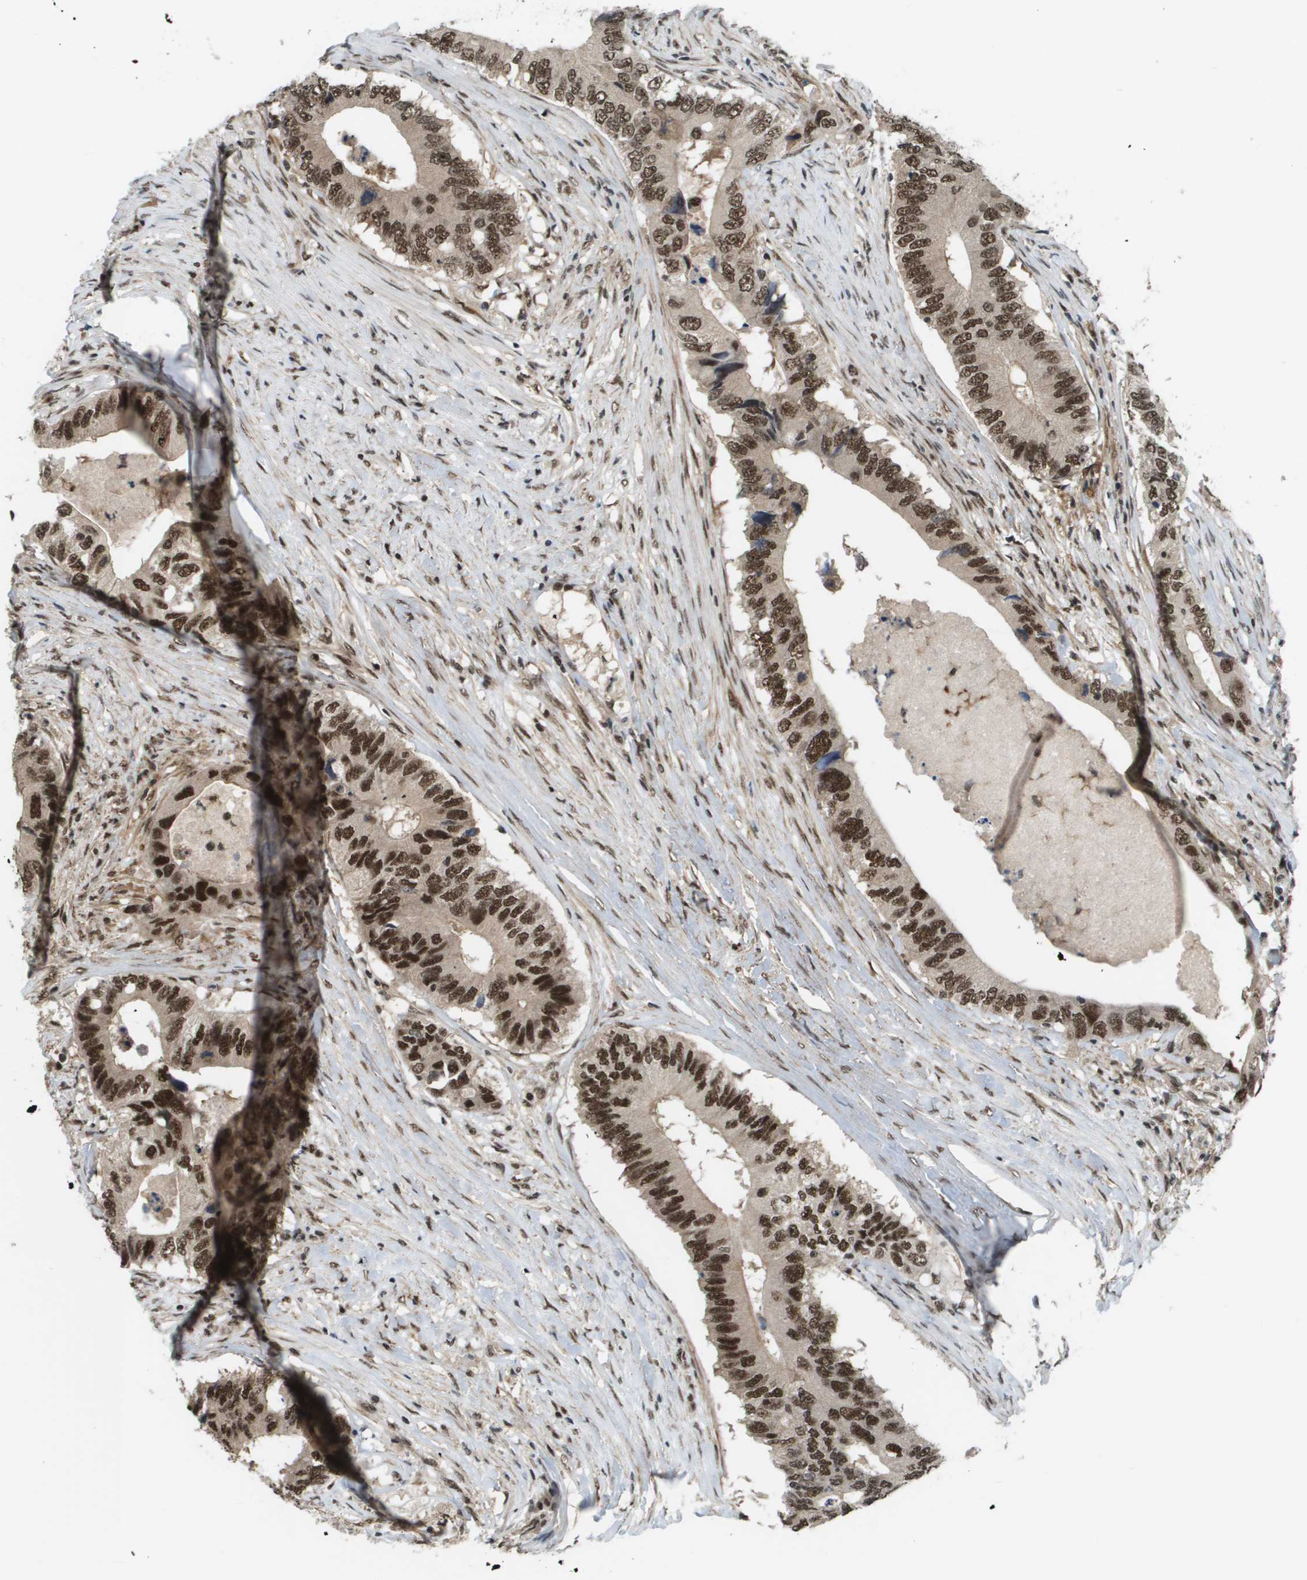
{"staining": {"intensity": "moderate", "quantity": ">75%", "location": "cytoplasmic/membranous,nuclear"}, "tissue": "colorectal cancer", "cell_type": "Tumor cells", "image_type": "cancer", "snomed": [{"axis": "morphology", "description": "Adenocarcinoma, NOS"}, {"axis": "topography", "description": "Colon"}], "caption": "Protein staining of adenocarcinoma (colorectal) tissue shows moderate cytoplasmic/membranous and nuclear staining in about >75% of tumor cells.", "gene": "PRCC", "patient": {"sex": "male", "age": 71}}